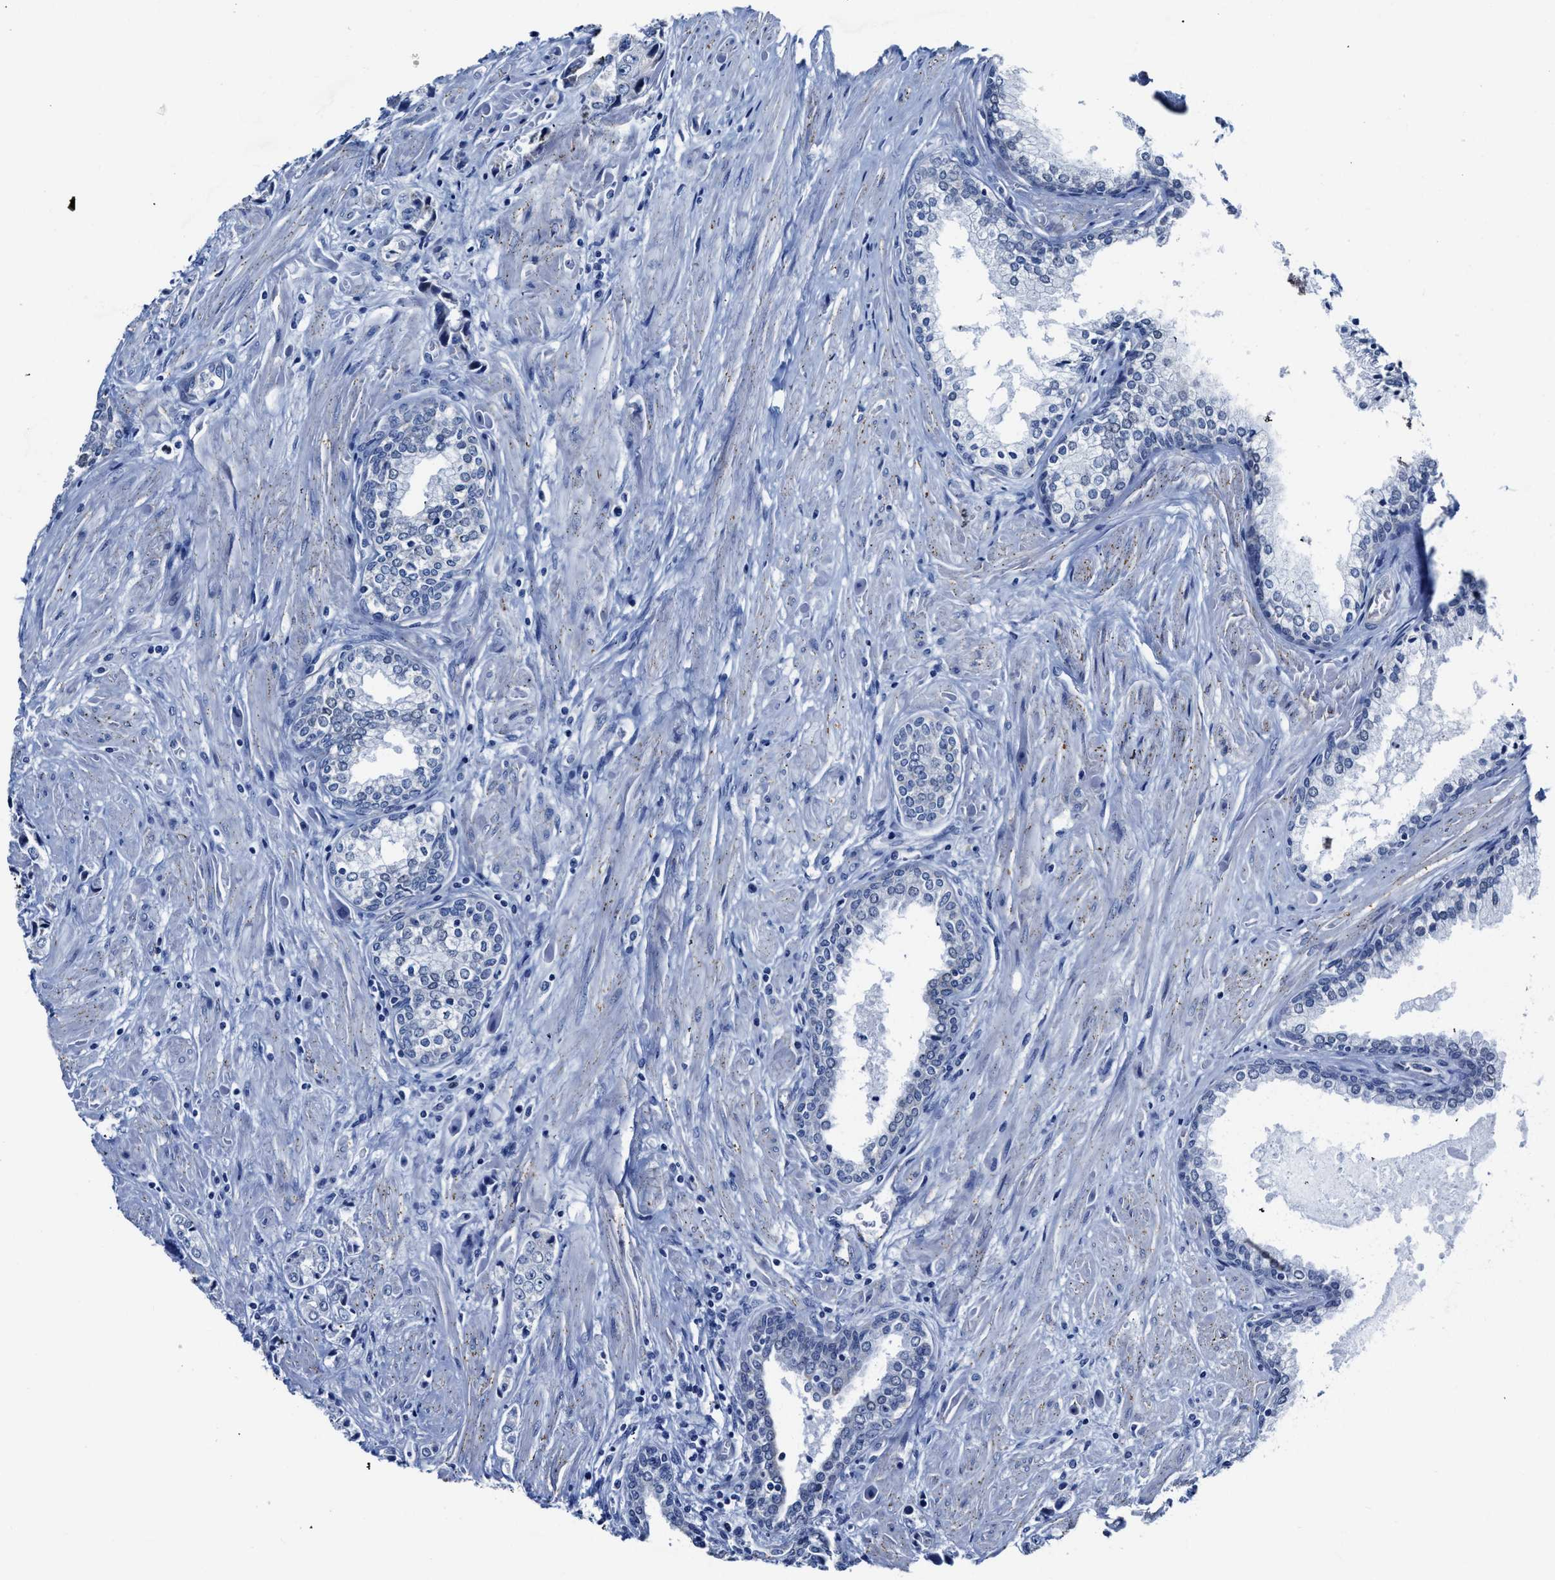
{"staining": {"intensity": "negative", "quantity": "none", "location": "none"}, "tissue": "prostate cancer", "cell_type": "Tumor cells", "image_type": "cancer", "snomed": [{"axis": "morphology", "description": "Adenocarcinoma, High grade"}, {"axis": "topography", "description": "Prostate"}], "caption": "This is a photomicrograph of IHC staining of high-grade adenocarcinoma (prostate), which shows no positivity in tumor cells.", "gene": "KCNMB3", "patient": {"sex": "male", "age": 61}}